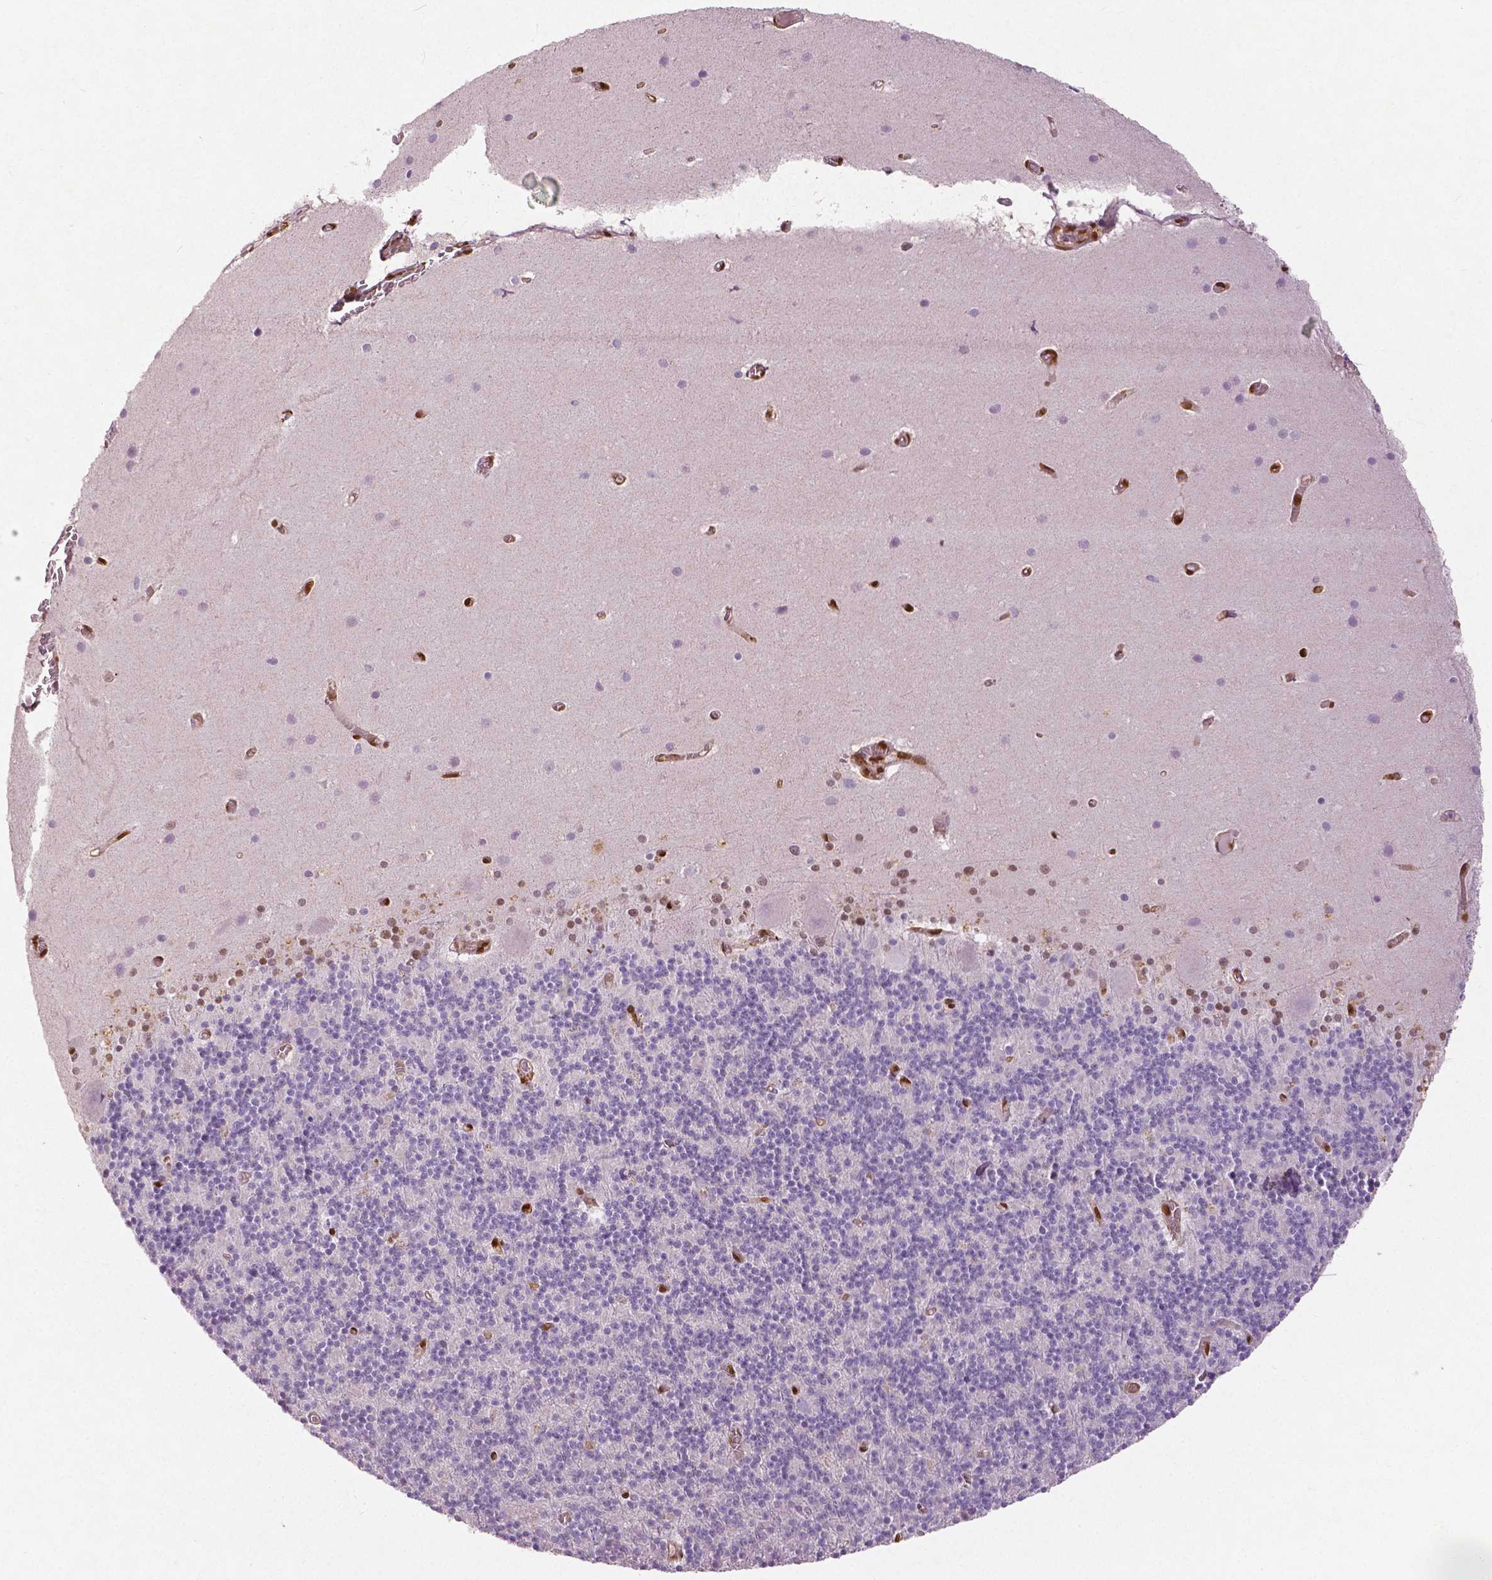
{"staining": {"intensity": "negative", "quantity": "none", "location": "none"}, "tissue": "cerebellum", "cell_type": "Cells in granular layer", "image_type": "normal", "snomed": [{"axis": "morphology", "description": "Normal tissue, NOS"}, {"axis": "topography", "description": "Cerebellum"}], "caption": "The immunohistochemistry (IHC) histopathology image has no significant staining in cells in granular layer of cerebellum.", "gene": "WWTR1", "patient": {"sex": "male", "age": 70}}